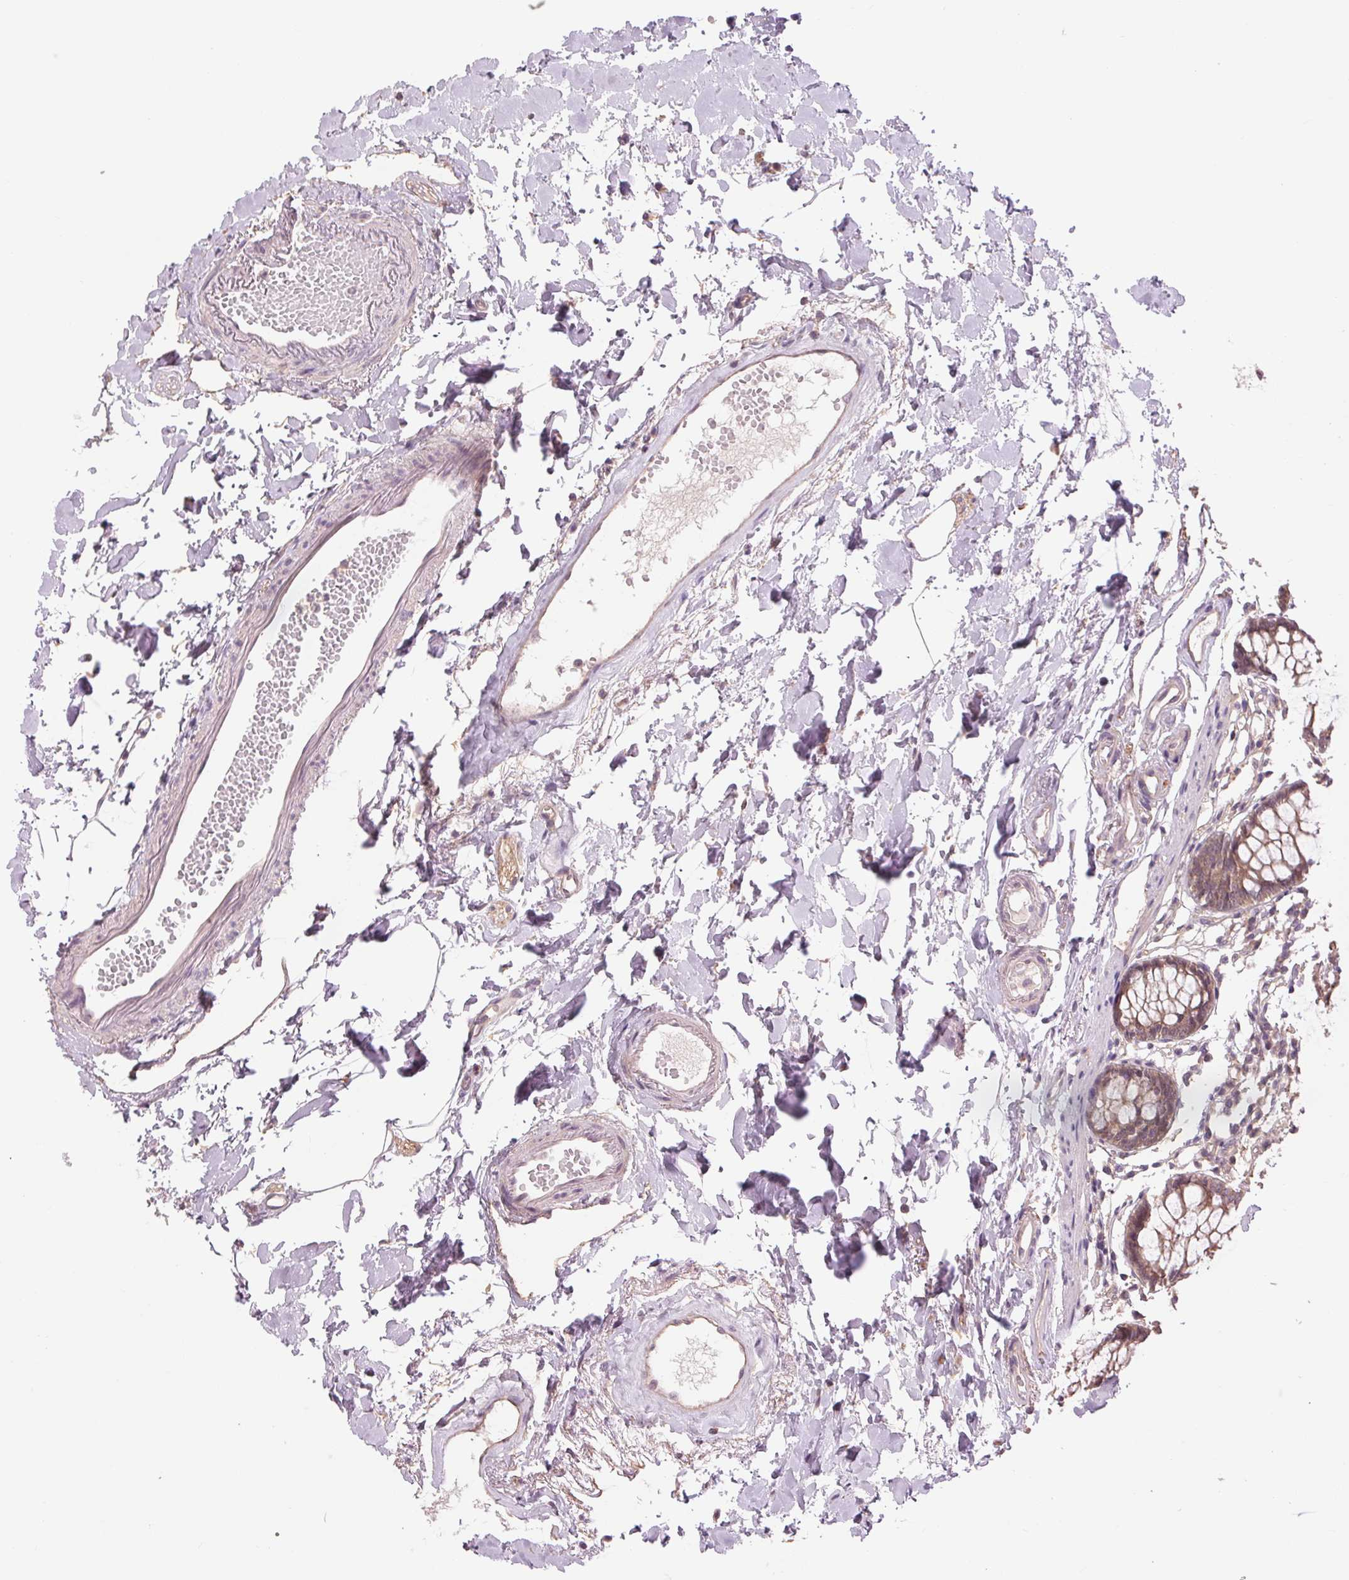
{"staining": {"intensity": "negative", "quantity": "none", "location": "none"}, "tissue": "colon", "cell_type": "Endothelial cells", "image_type": "normal", "snomed": [{"axis": "morphology", "description": "Normal tissue, NOS"}, {"axis": "topography", "description": "Colon"}], "caption": "Immunohistochemistry of unremarkable human colon shows no expression in endothelial cells.", "gene": "SH3RF2", "patient": {"sex": "female", "age": 84}}